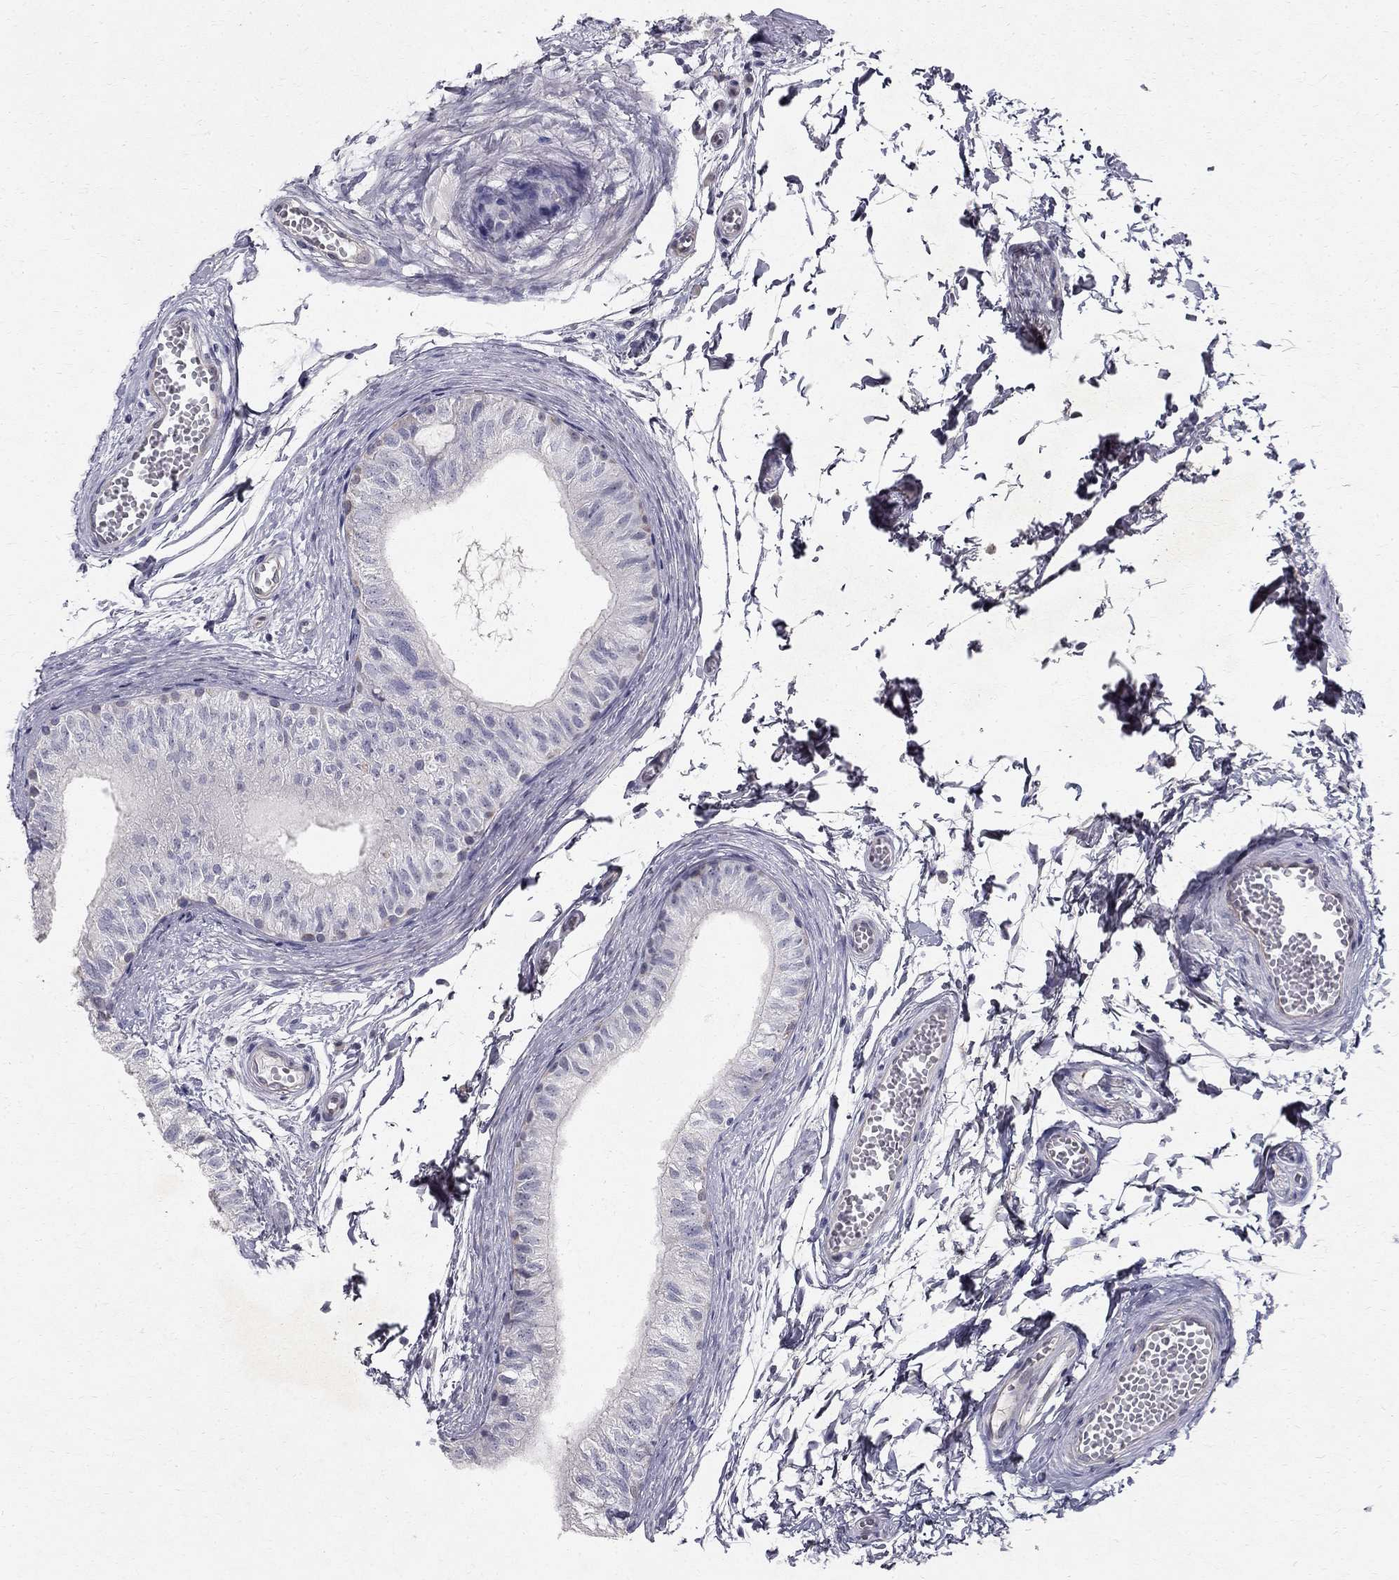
{"staining": {"intensity": "negative", "quantity": "none", "location": "none"}, "tissue": "epididymis", "cell_type": "Glandular cells", "image_type": "normal", "snomed": [{"axis": "morphology", "description": "Normal tissue, NOS"}, {"axis": "topography", "description": "Epididymis"}], "caption": "Immunohistochemical staining of unremarkable epididymis demonstrates no significant expression in glandular cells.", "gene": "CLIC6", "patient": {"sex": "male", "age": 22}}